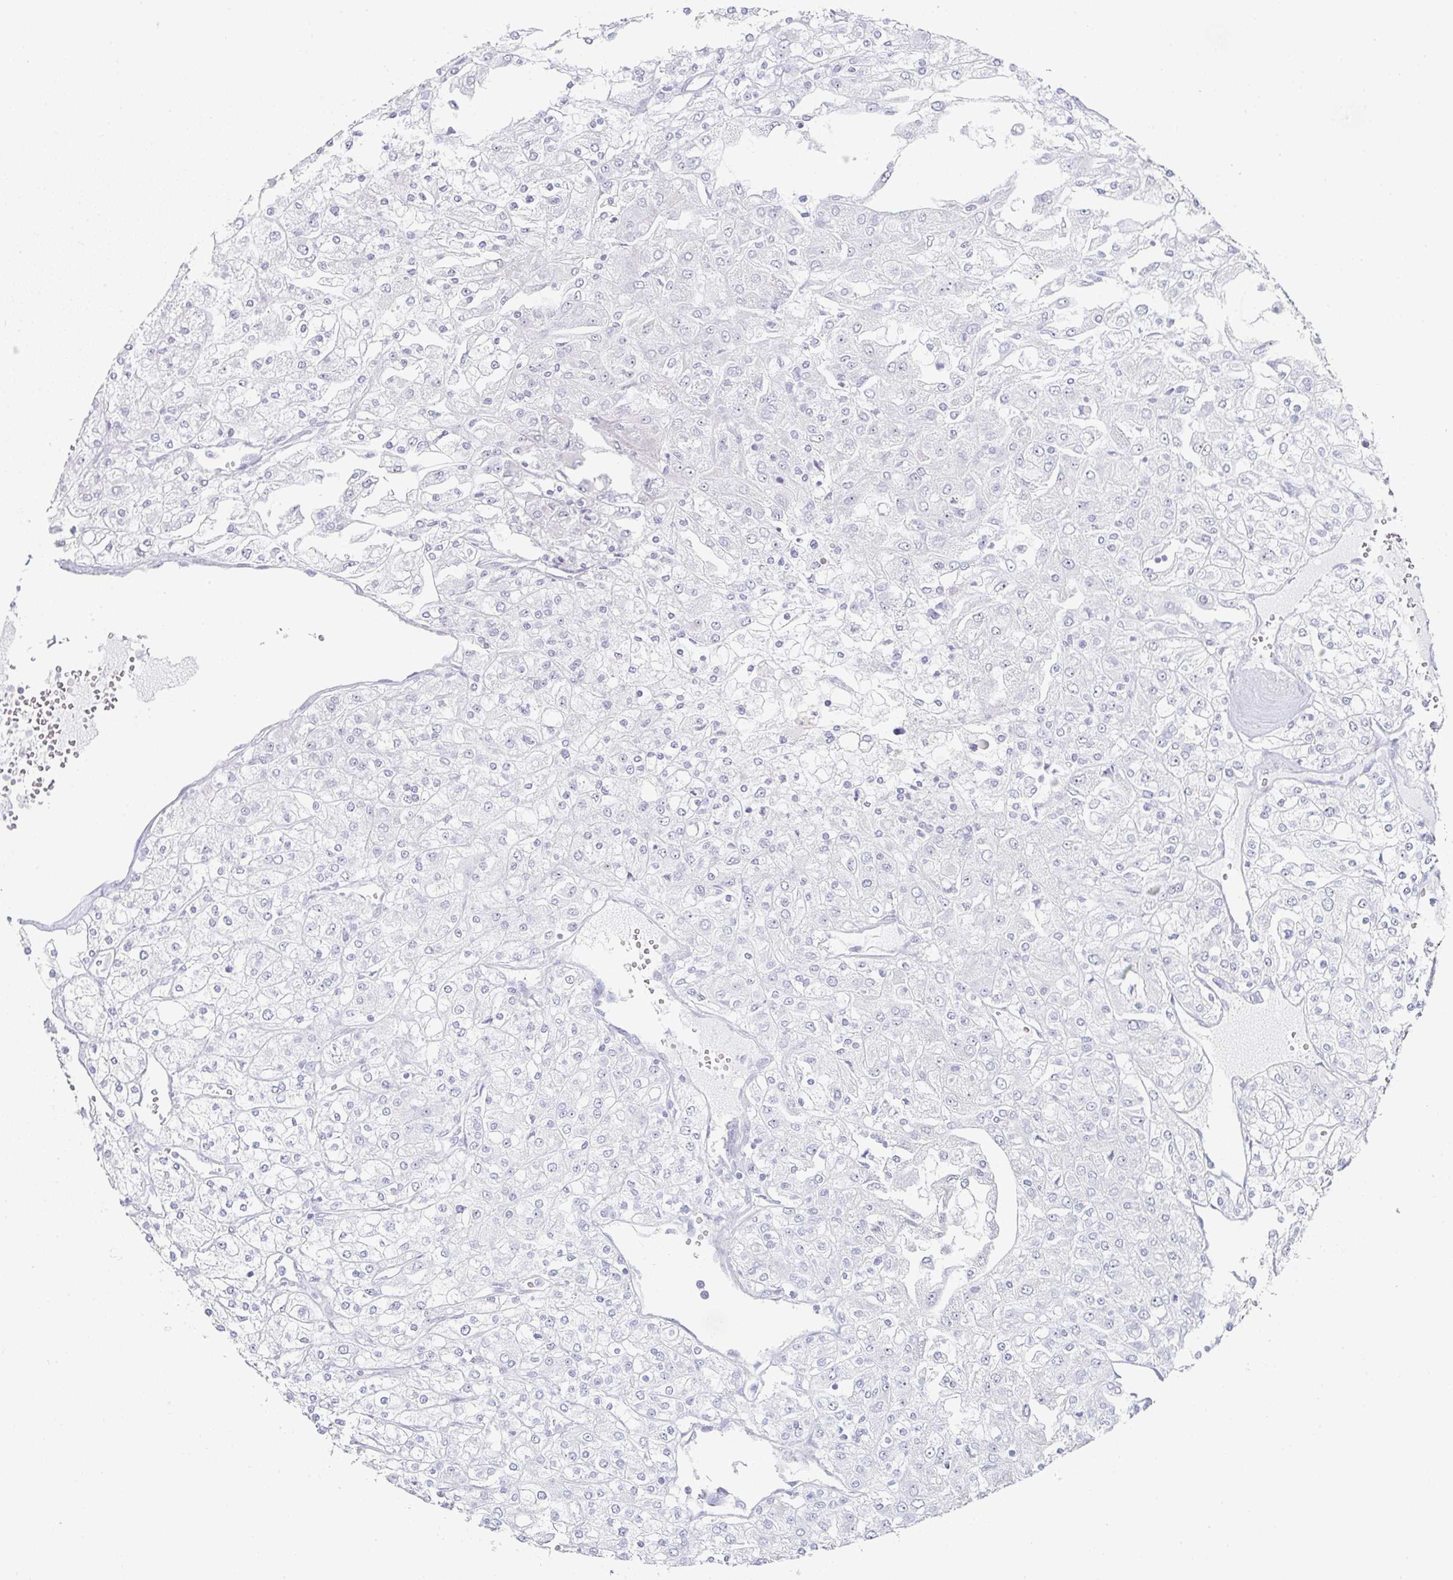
{"staining": {"intensity": "negative", "quantity": "none", "location": "none"}, "tissue": "renal cancer", "cell_type": "Tumor cells", "image_type": "cancer", "snomed": [{"axis": "morphology", "description": "Adenocarcinoma, NOS"}, {"axis": "topography", "description": "Kidney"}], "caption": "Immunohistochemistry histopathology image of human renal cancer stained for a protein (brown), which shows no positivity in tumor cells.", "gene": "POU2AF2", "patient": {"sex": "male", "age": 80}}